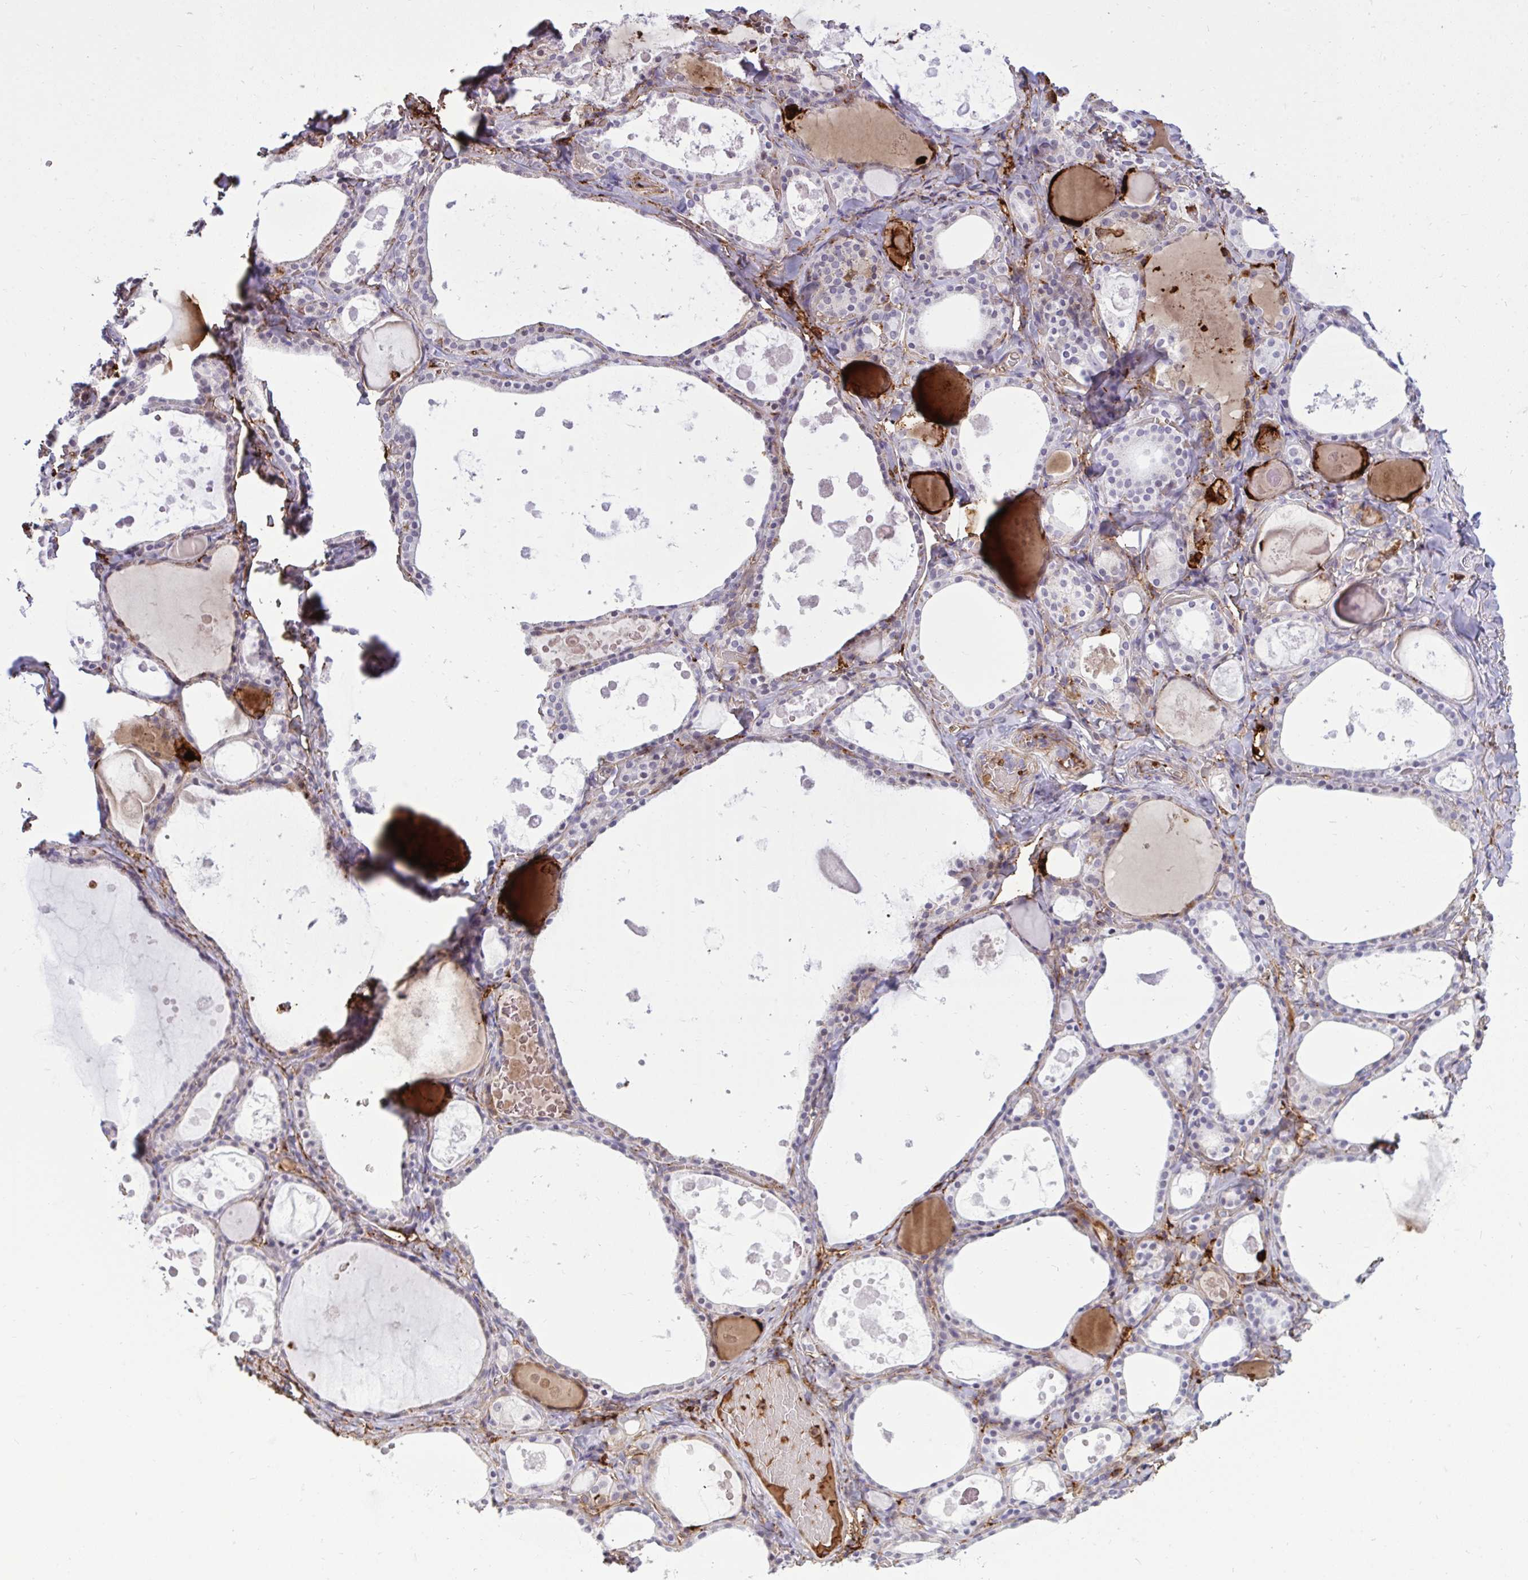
{"staining": {"intensity": "negative", "quantity": "none", "location": "none"}, "tissue": "thyroid gland", "cell_type": "Glandular cells", "image_type": "normal", "snomed": [{"axis": "morphology", "description": "Normal tissue, NOS"}, {"axis": "topography", "description": "Thyroid gland"}], "caption": "Thyroid gland stained for a protein using IHC exhibits no staining glandular cells.", "gene": "F2", "patient": {"sex": "male", "age": 56}}